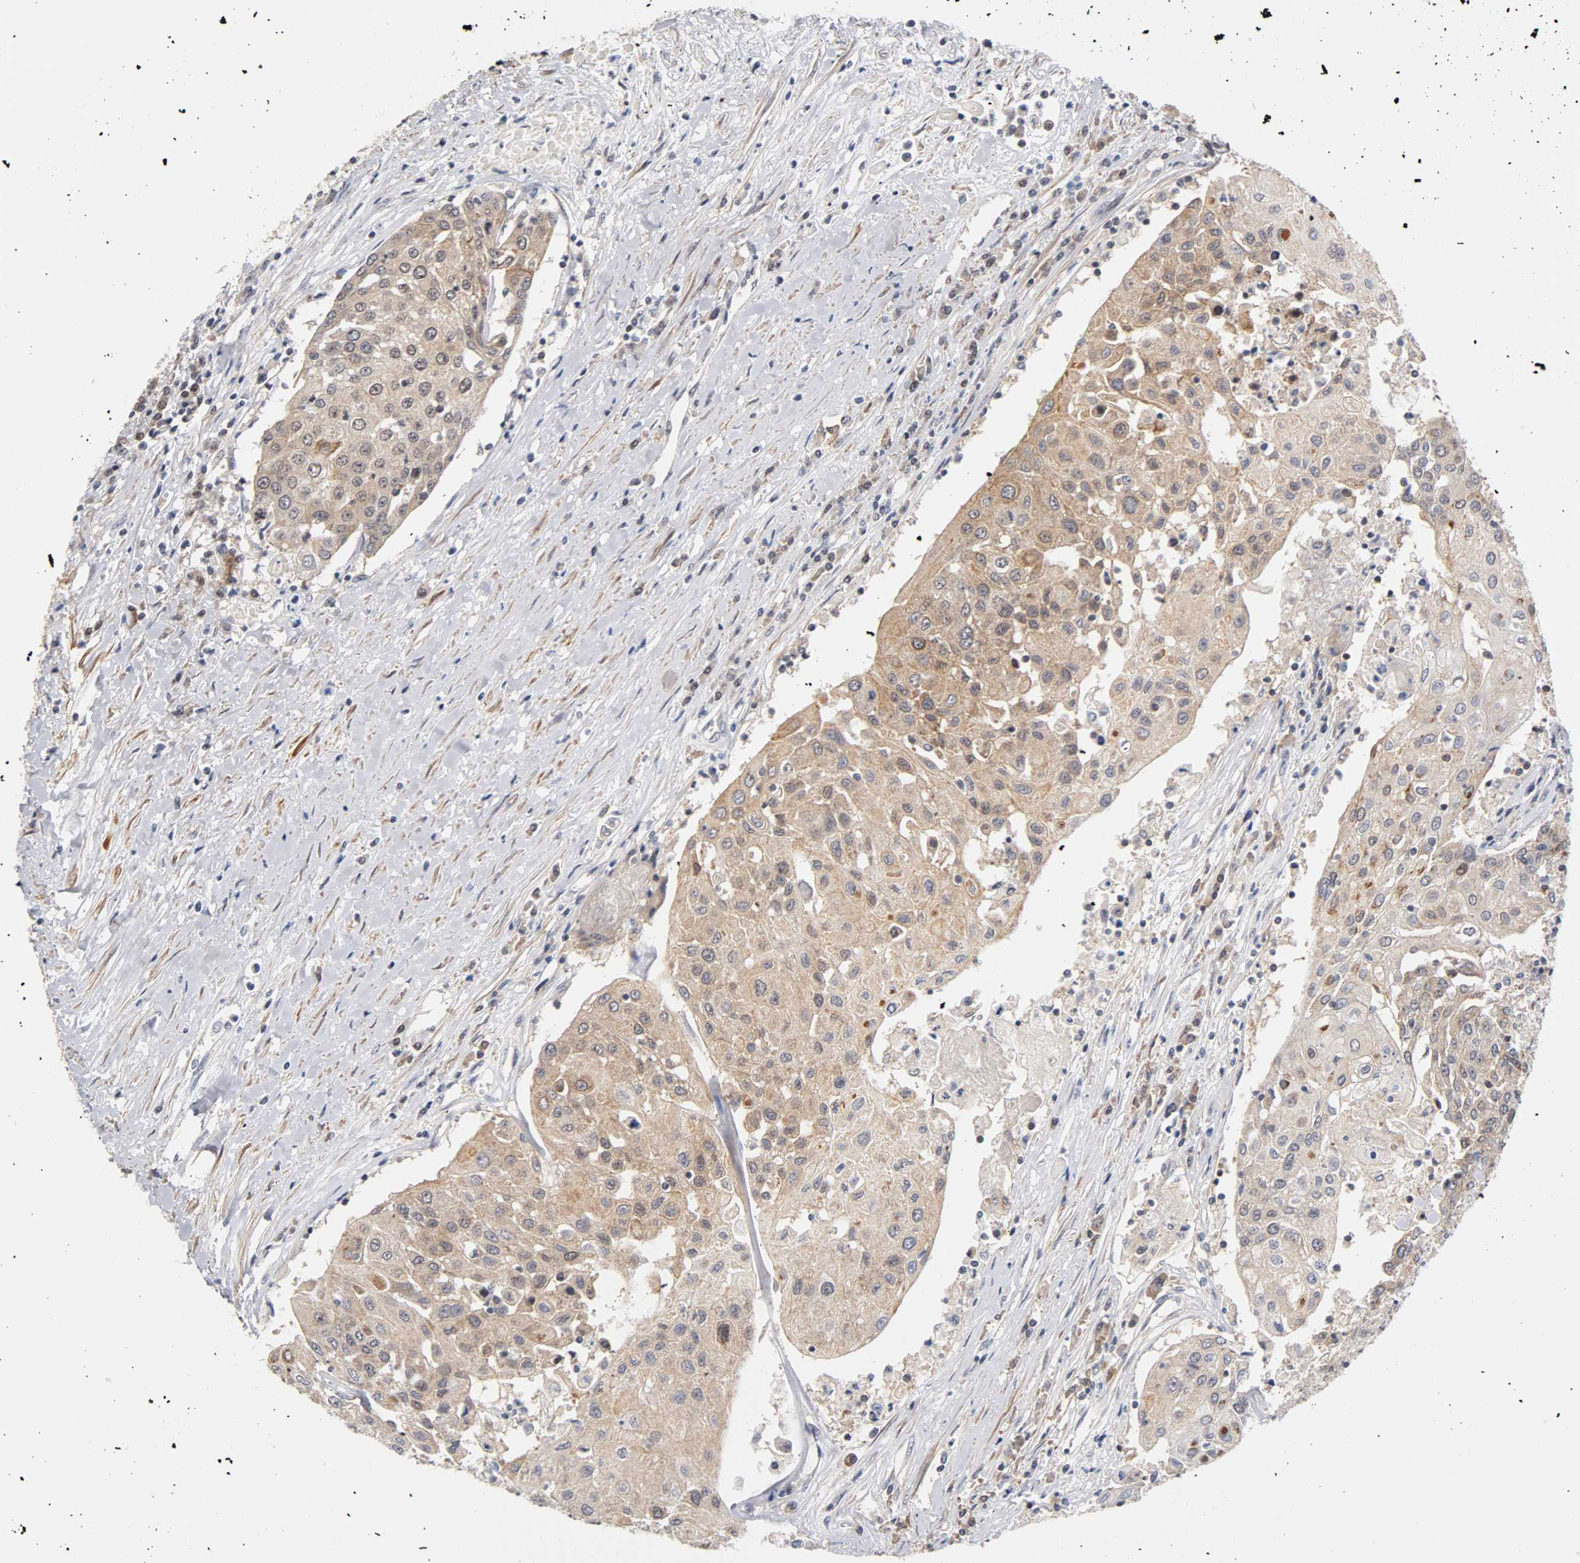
{"staining": {"intensity": "weak", "quantity": ">75%", "location": "cytoplasmic/membranous,nuclear"}, "tissue": "urothelial cancer", "cell_type": "Tumor cells", "image_type": "cancer", "snomed": [{"axis": "morphology", "description": "Urothelial carcinoma, High grade"}, {"axis": "topography", "description": "Urinary bladder"}], "caption": "High-power microscopy captured an IHC histopathology image of urothelial cancer, revealing weak cytoplasmic/membranous and nuclear expression in about >75% of tumor cells.", "gene": "UBE2M", "patient": {"sex": "female", "age": 85}}